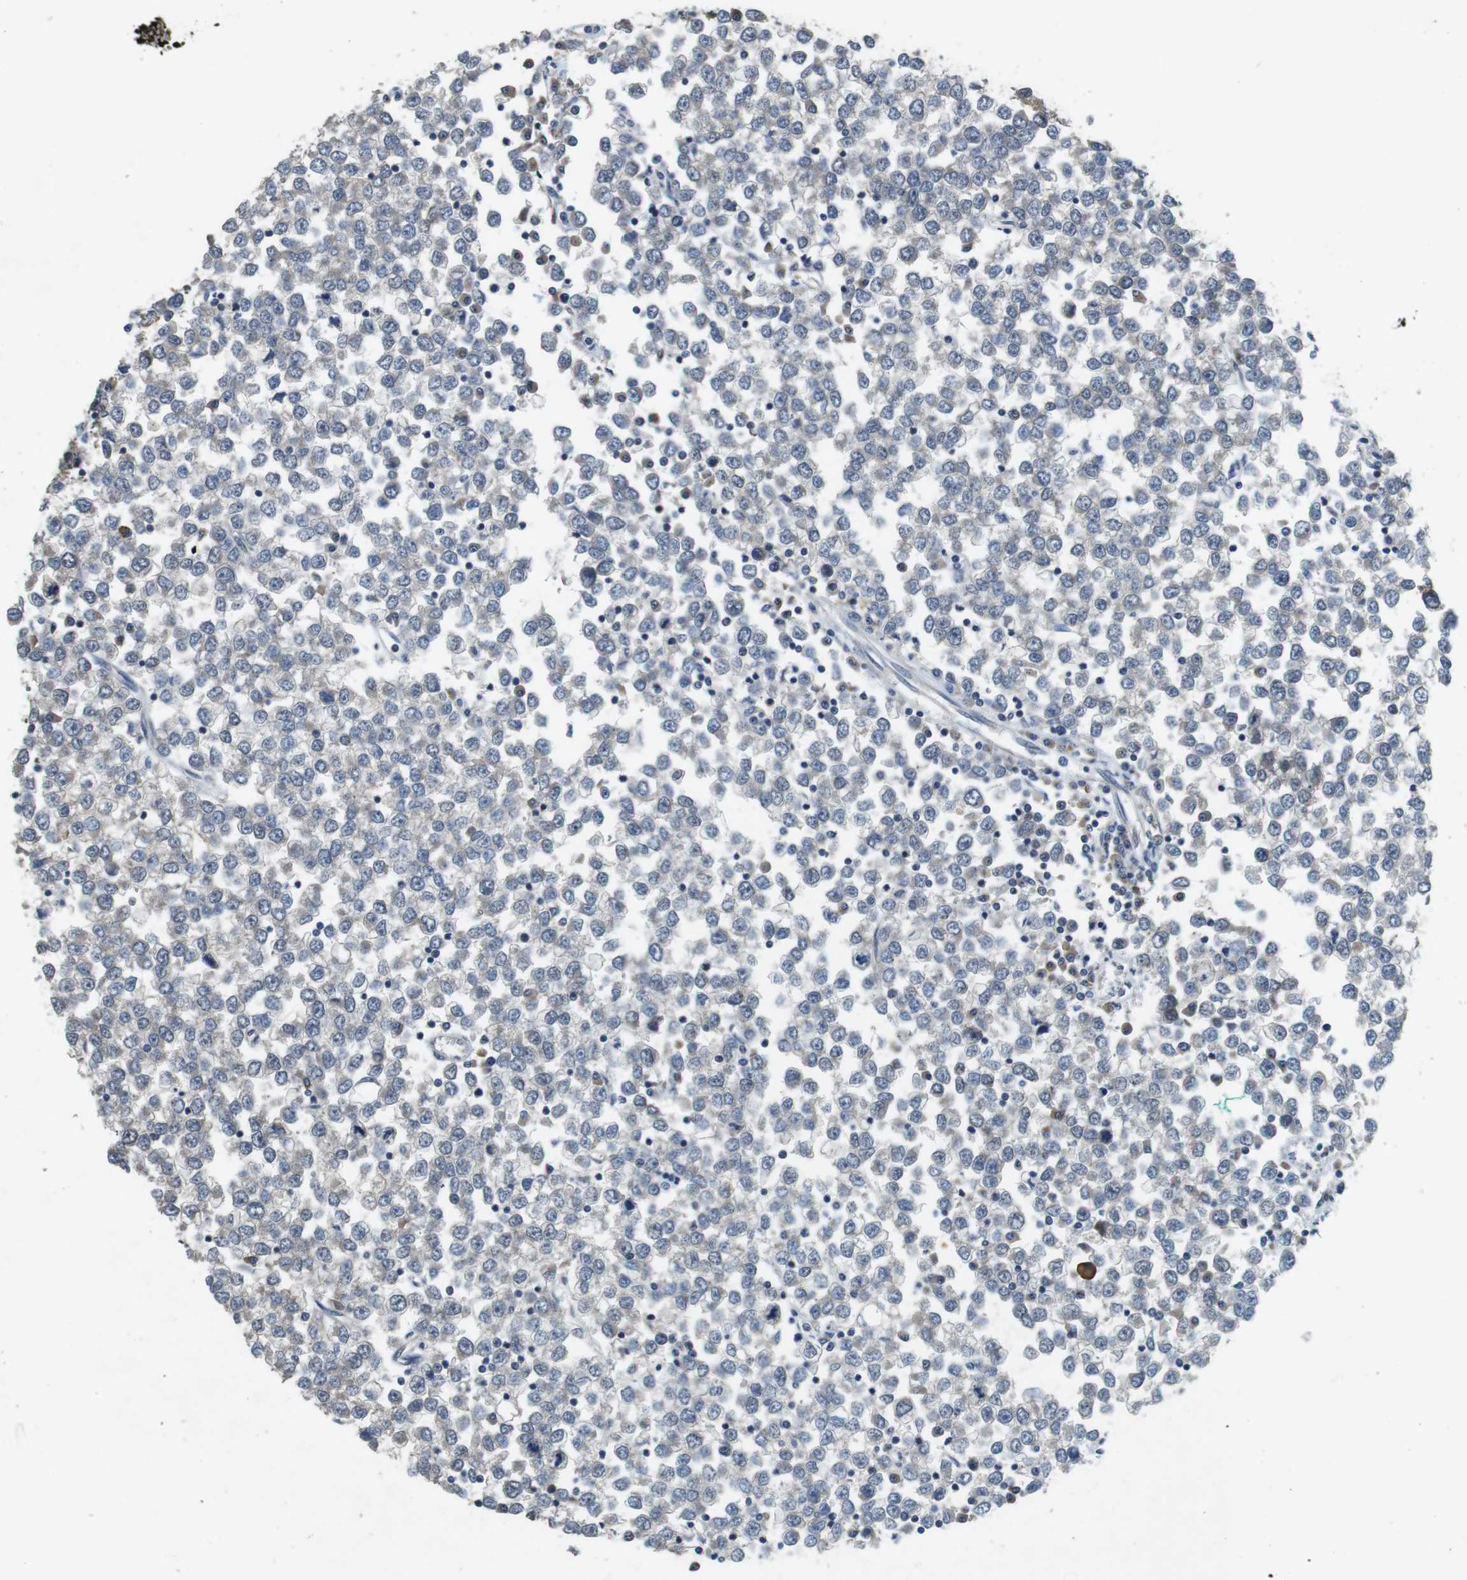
{"staining": {"intensity": "negative", "quantity": "none", "location": "none"}, "tissue": "testis cancer", "cell_type": "Tumor cells", "image_type": "cancer", "snomed": [{"axis": "morphology", "description": "Seminoma, NOS"}, {"axis": "topography", "description": "Testis"}], "caption": "A histopathology image of human testis seminoma is negative for staining in tumor cells.", "gene": "CLDN7", "patient": {"sex": "male", "age": 65}}